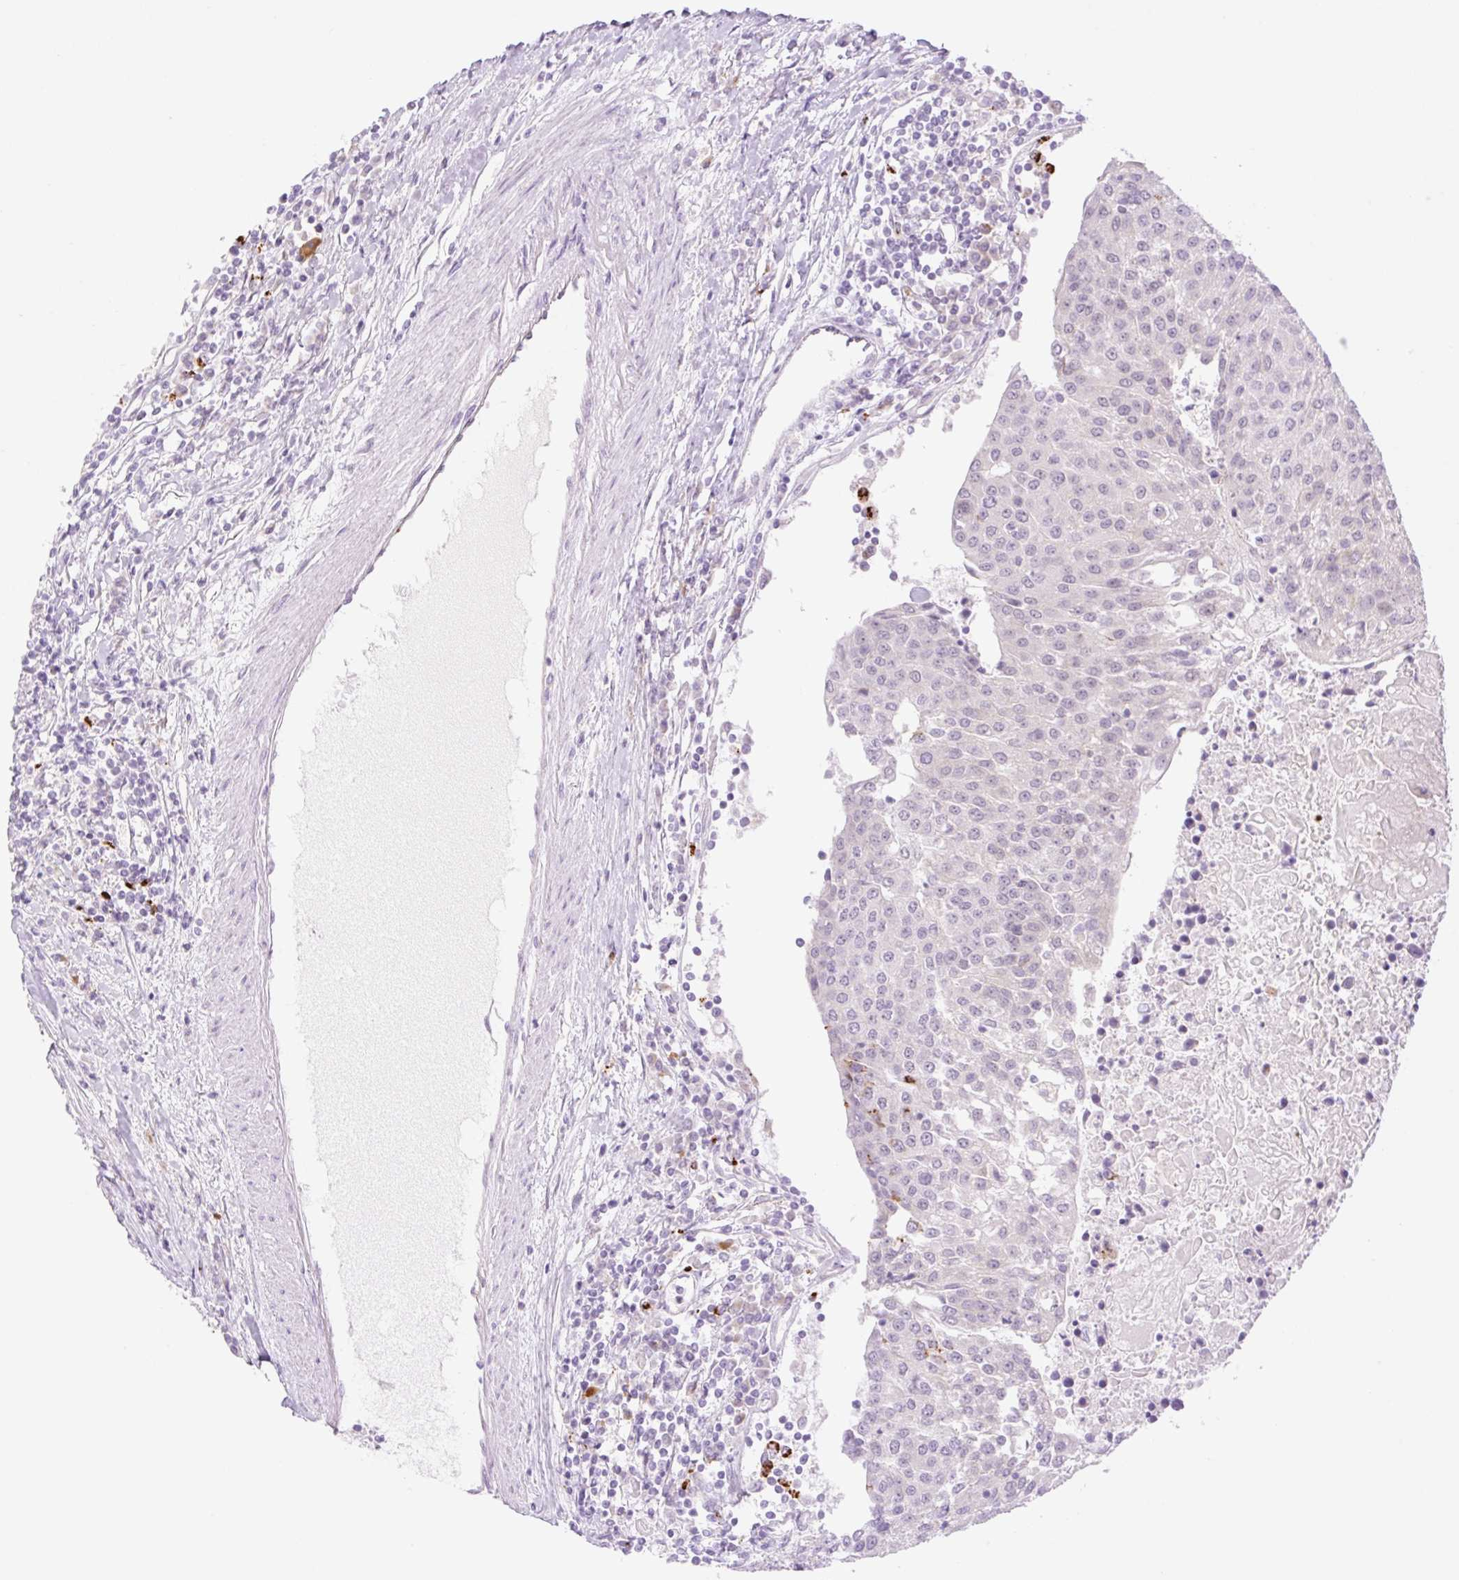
{"staining": {"intensity": "negative", "quantity": "none", "location": "none"}, "tissue": "urothelial cancer", "cell_type": "Tumor cells", "image_type": "cancer", "snomed": [{"axis": "morphology", "description": "Urothelial carcinoma, High grade"}, {"axis": "topography", "description": "Urinary bladder"}], "caption": "Immunohistochemistry histopathology image of neoplastic tissue: high-grade urothelial carcinoma stained with DAB (3,3'-diaminobenzidine) exhibits no significant protein expression in tumor cells.", "gene": "SPRYD4", "patient": {"sex": "female", "age": 85}}